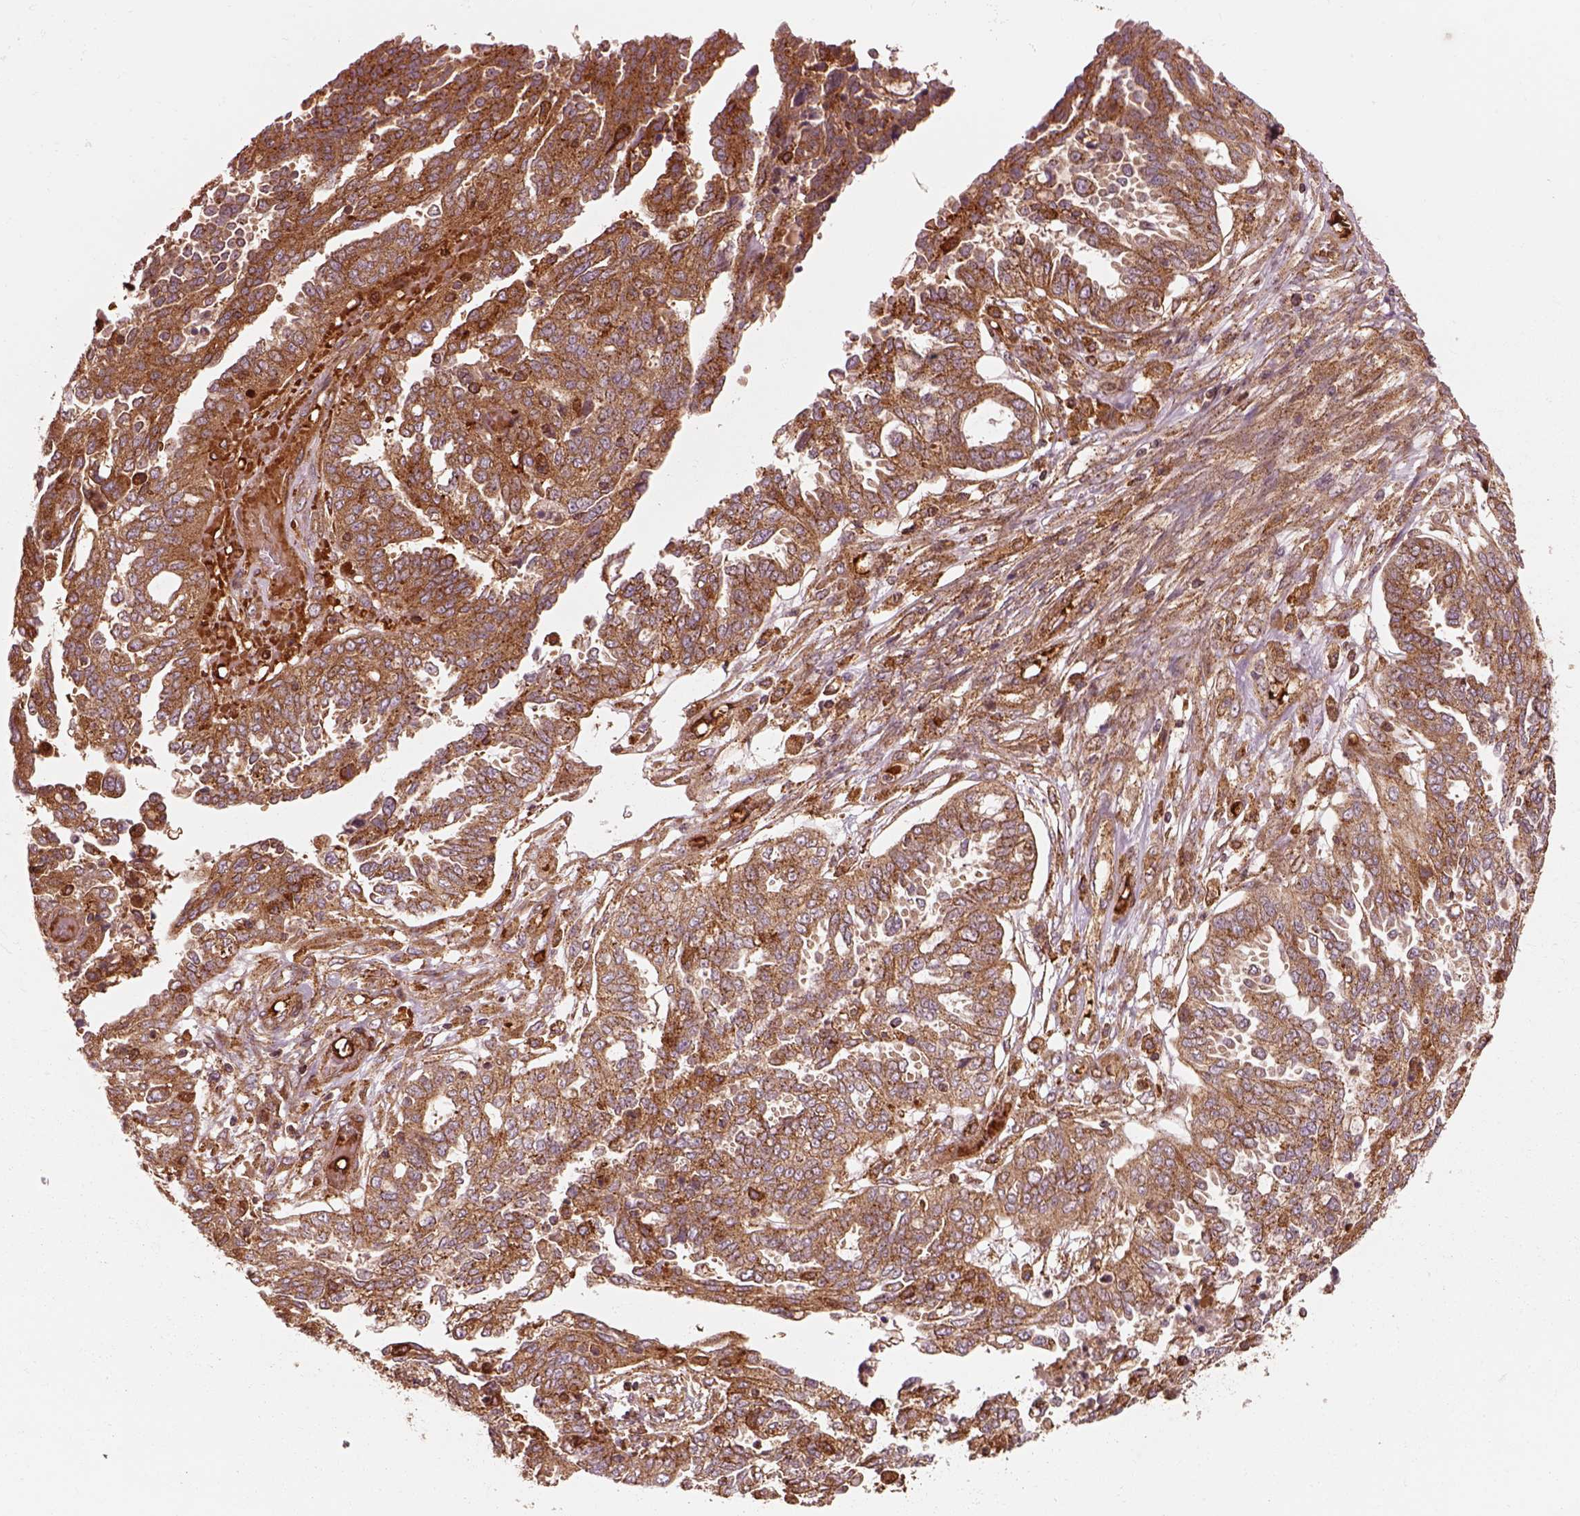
{"staining": {"intensity": "moderate", "quantity": ">75%", "location": "cytoplasmic/membranous"}, "tissue": "ovarian cancer", "cell_type": "Tumor cells", "image_type": "cancer", "snomed": [{"axis": "morphology", "description": "Cystadenocarcinoma, serous, NOS"}, {"axis": "topography", "description": "Ovary"}], "caption": "Ovarian serous cystadenocarcinoma stained with DAB (3,3'-diaminobenzidine) immunohistochemistry (IHC) exhibits medium levels of moderate cytoplasmic/membranous expression in approximately >75% of tumor cells. The staining was performed using DAB to visualize the protein expression in brown, while the nuclei were stained in blue with hematoxylin (Magnification: 20x).", "gene": "WASHC2A", "patient": {"sex": "female", "age": 67}}